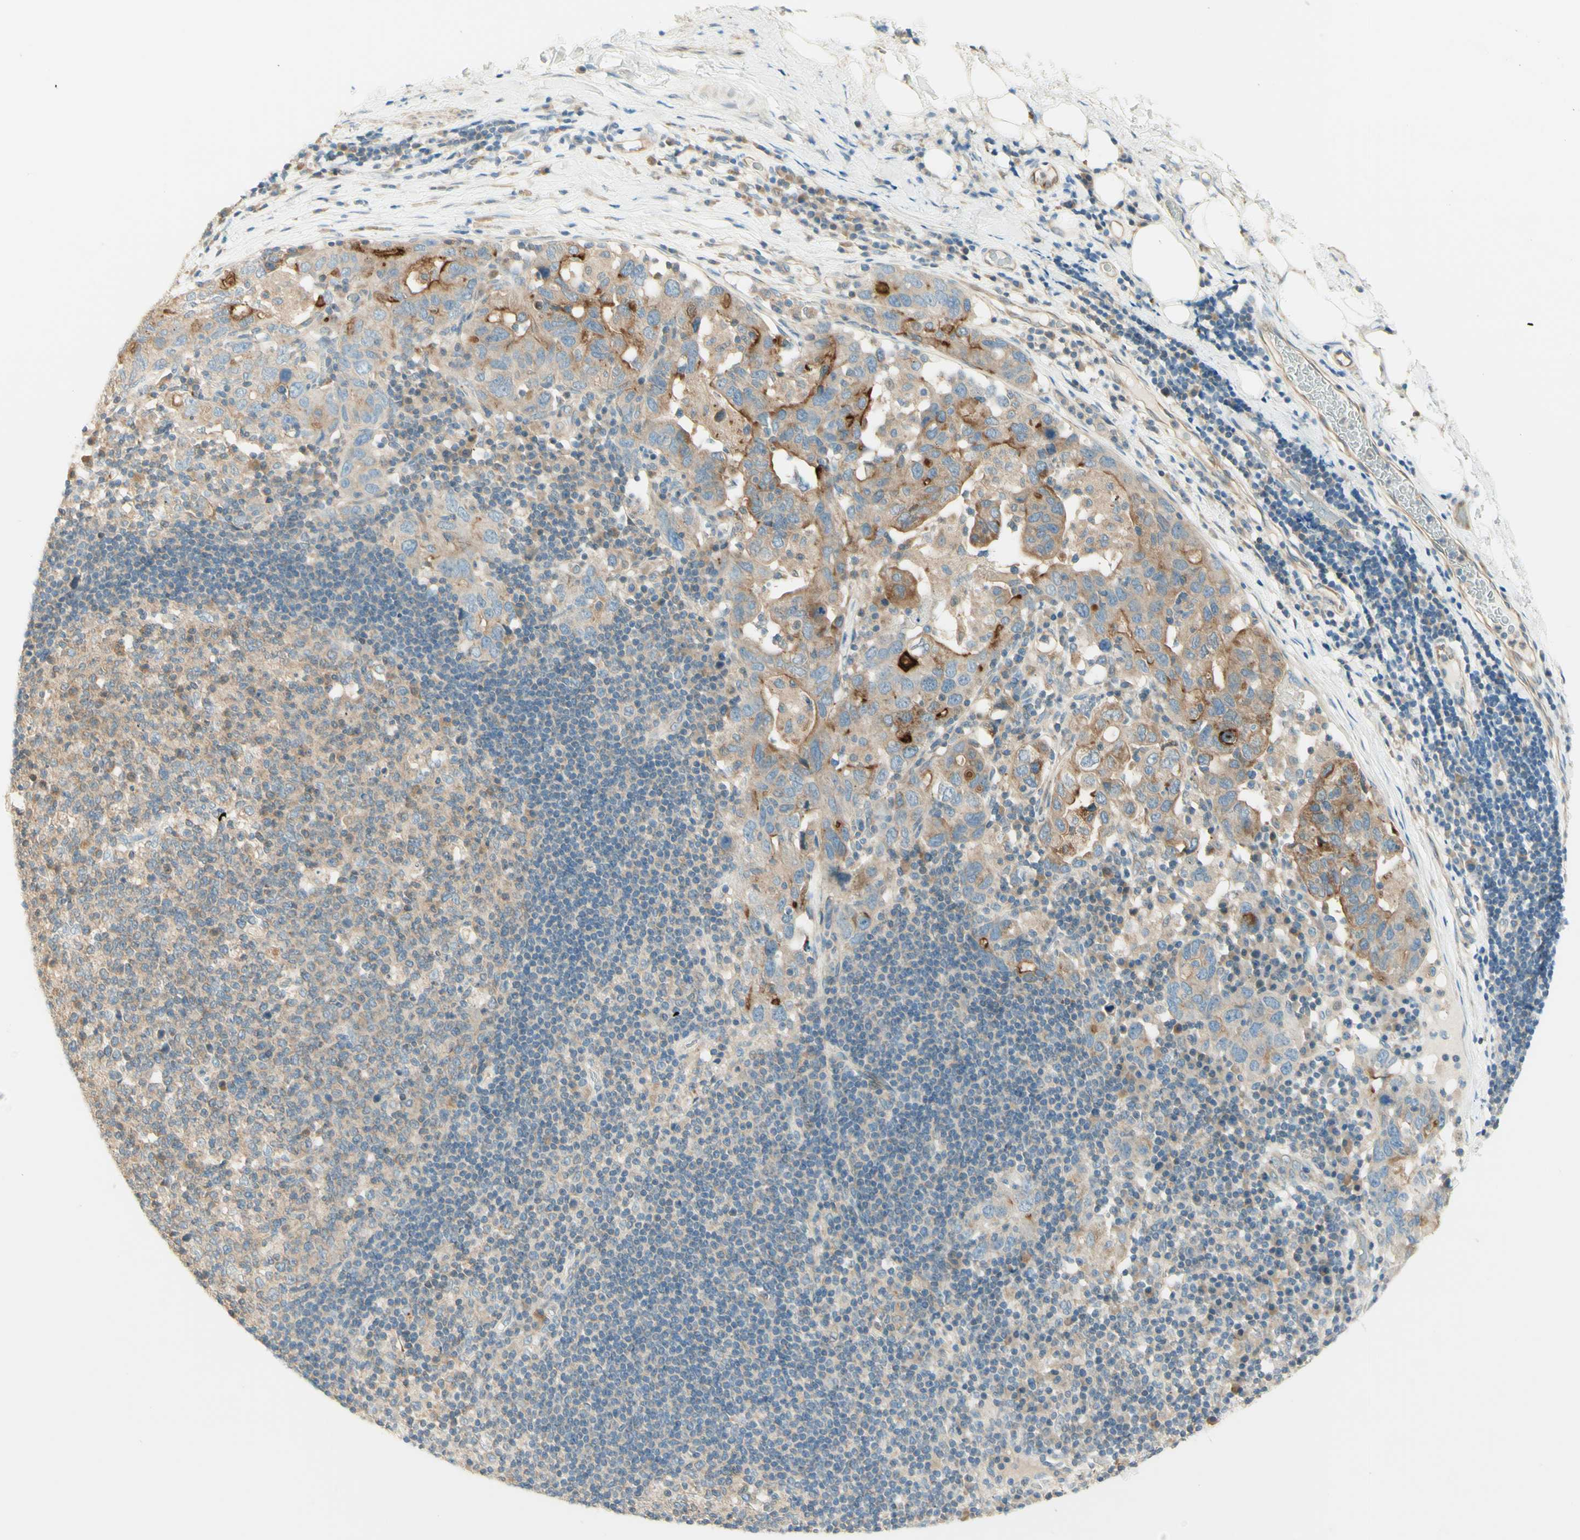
{"staining": {"intensity": "negative", "quantity": "none", "location": "none"}, "tissue": "adipose tissue", "cell_type": "Adipocytes", "image_type": "normal", "snomed": [{"axis": "morphology", "description": "Normal tissue, NOS"}, {"axis": "morphology", "description": "Adenocarcinoma, NOS"}, {"axis": "topography", "description": "Esophagus"}], "caption": "A micrograph of adipose tissue stained for a protein shows no brown staining in adipocytes.", "gene": "PROM1", "patient": {"sex": "male", "age": 62}}